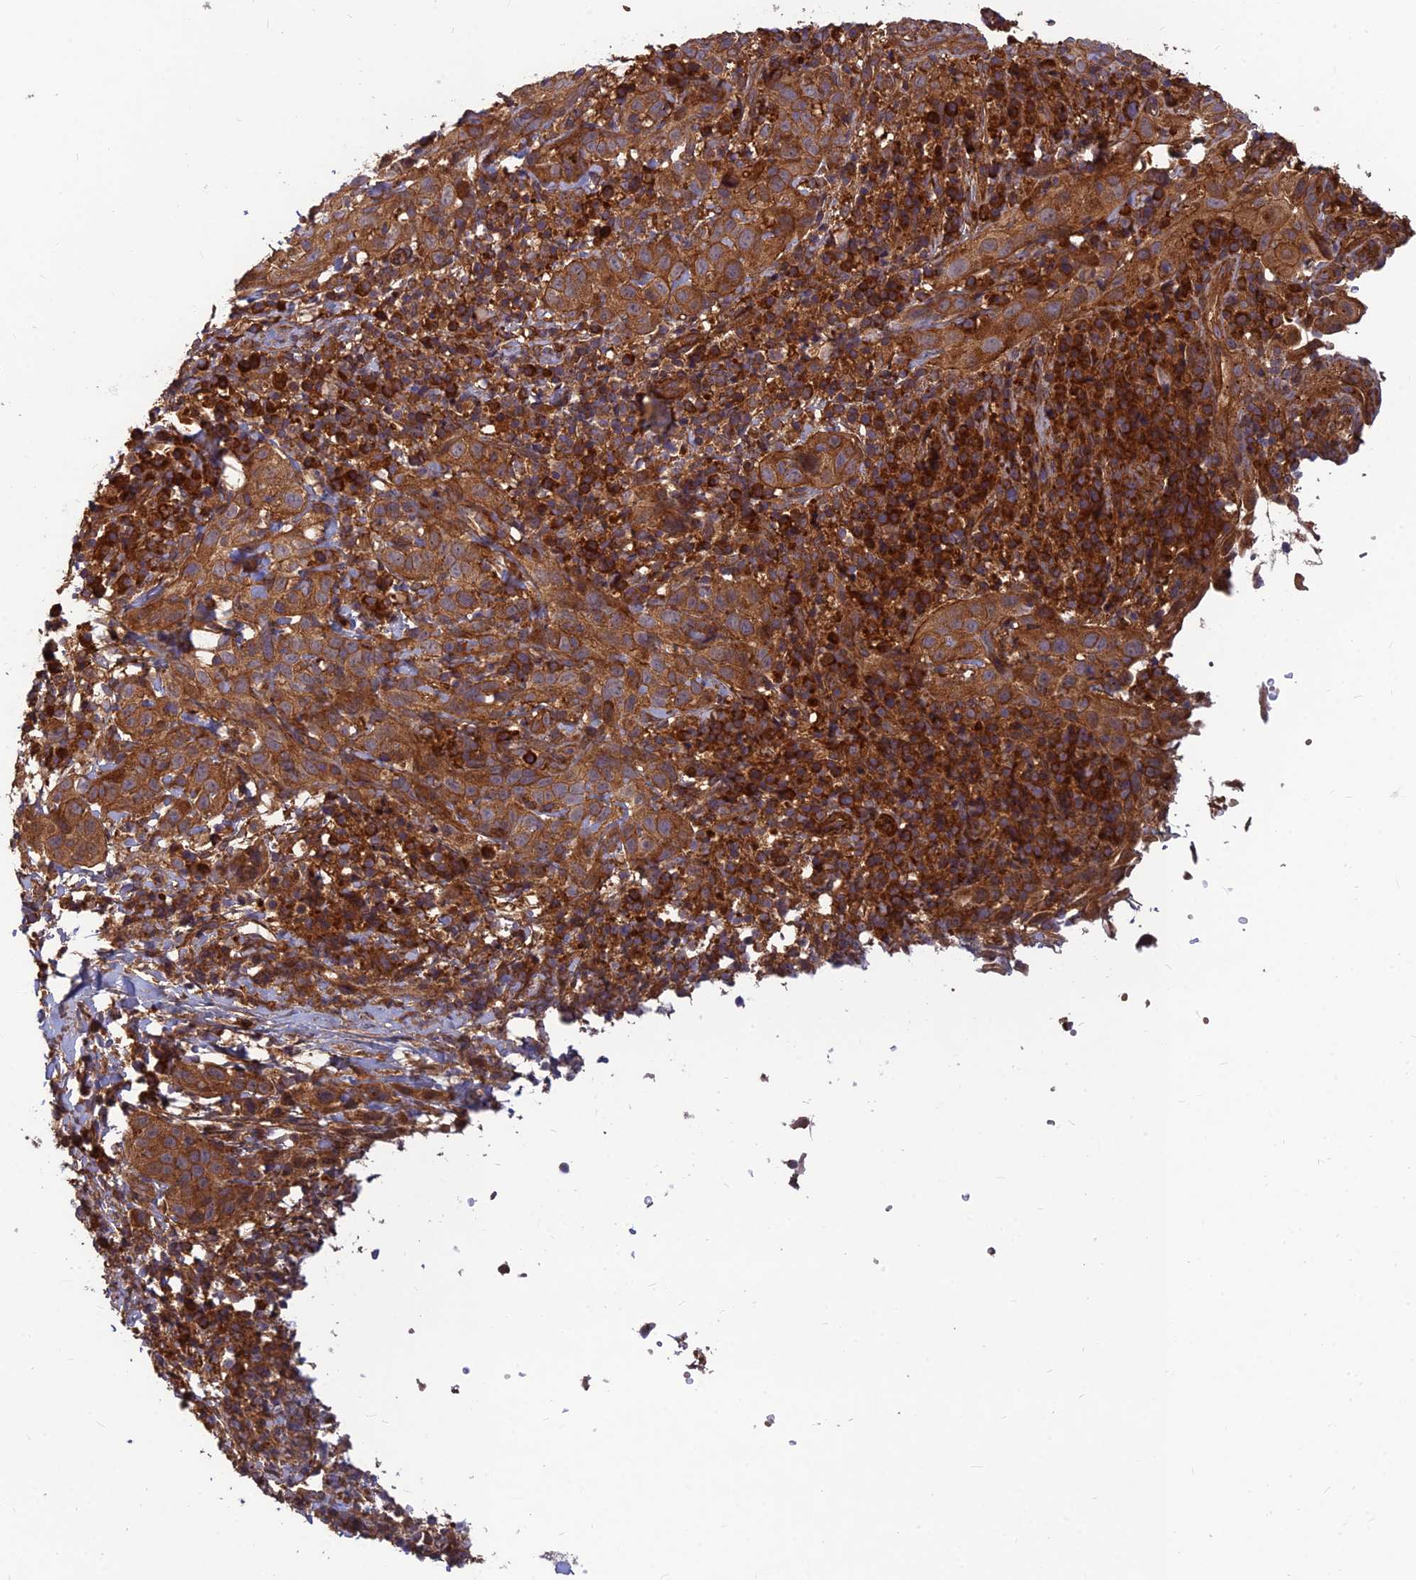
{"staining": {"intensity": "moderate", "quantity": ">75%", "location": "cytoplasmic/membranous"}, "tissue": "cervical cancer", "cell_type": "Tumor cells", "image_type": "cancer", "snomed": [{"axis": "morphology", "description": "Squamous cell carcinoma, NOS"}, {"axis": "topography", "description": "Cervix"}], "caption": "High-power microscopy captured an immunohistochemistry (IHC) histopathology image of cervical squamous cell carcinoma, revealing moderate cytoplasmic/membranous positivity in about >75% of tumor cells.", "gene": "RELCH", "patient": {"sex": "female", "age": 46}}